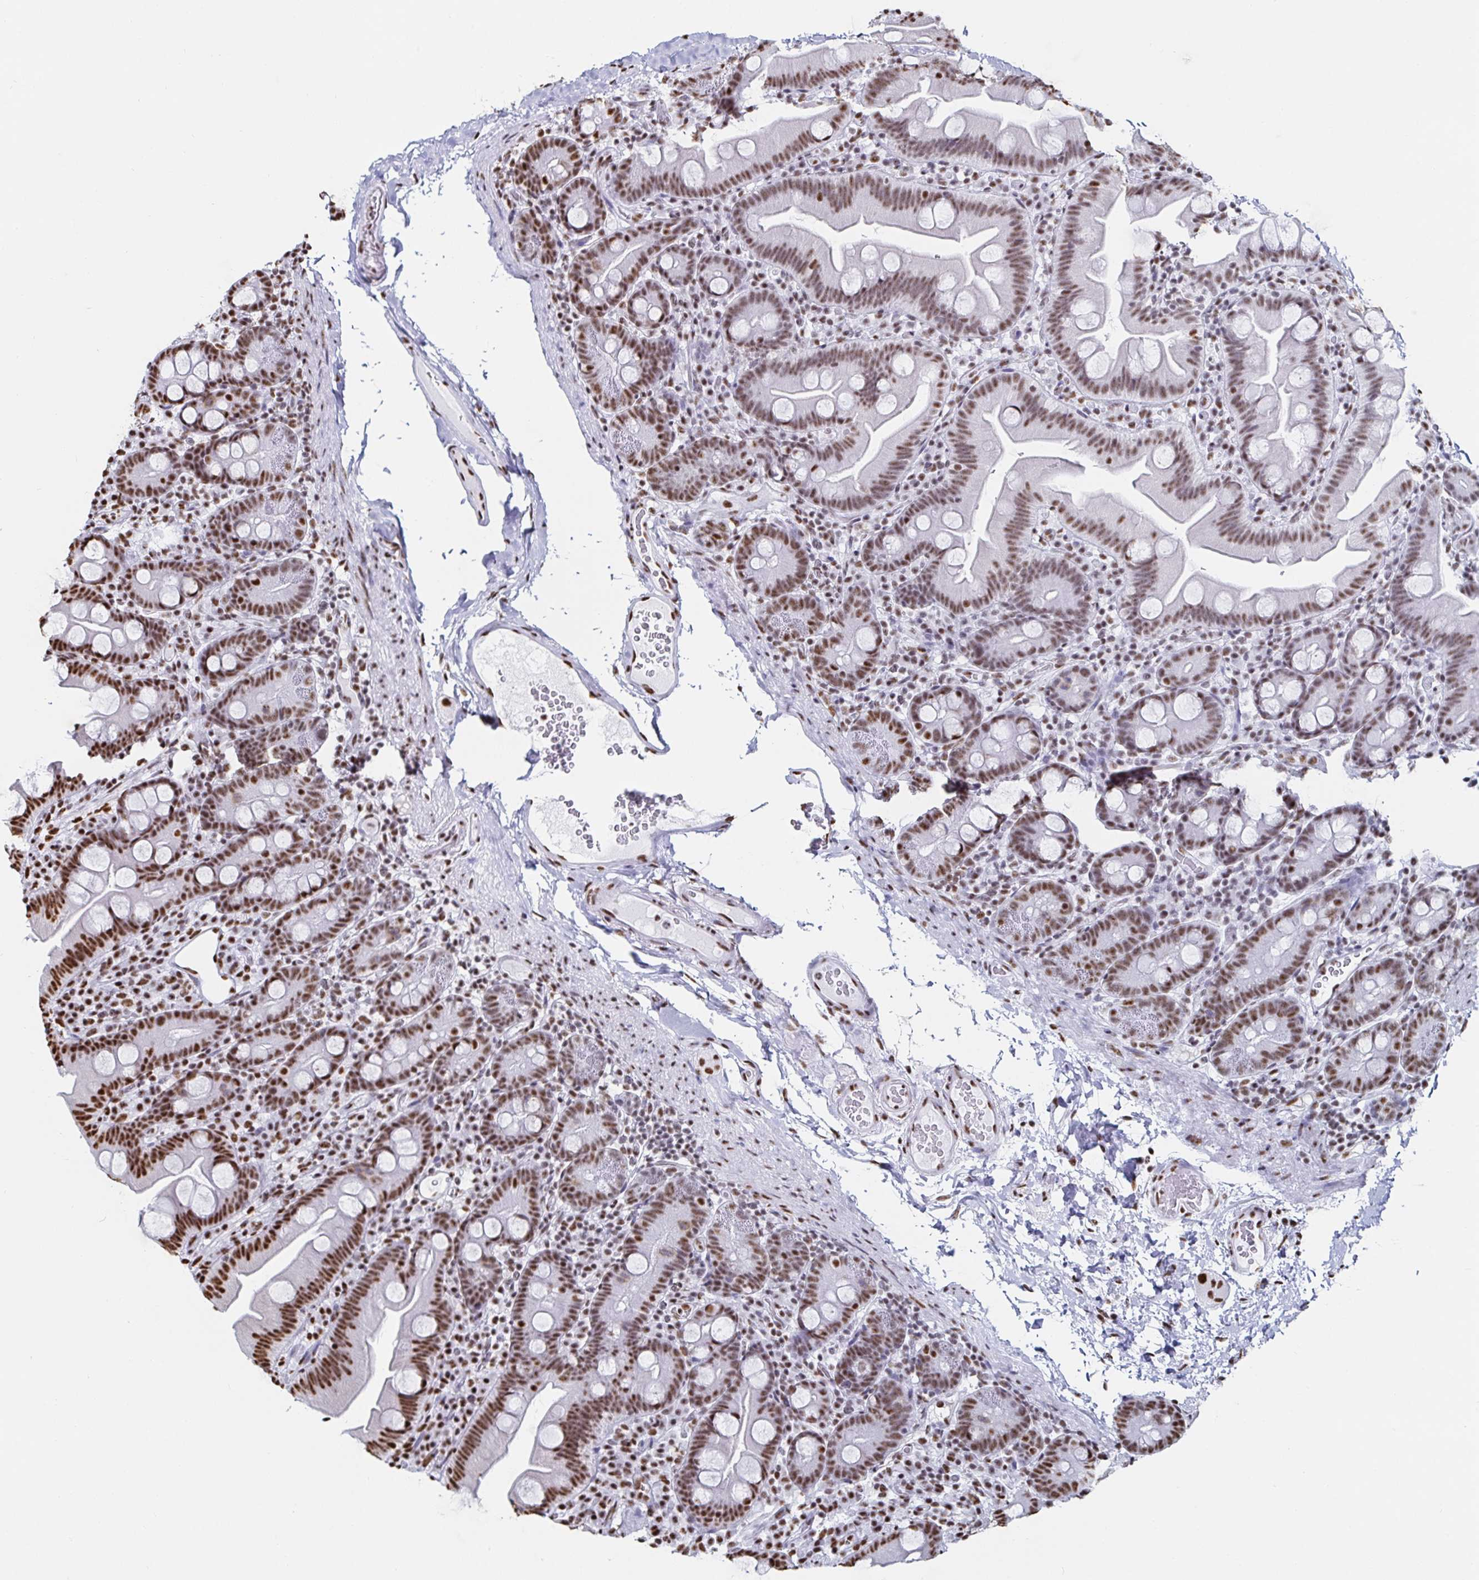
{"staining": {"intensity": "moderate", "quantity": ">75%", "location": "nuclear"}, "tissue": "small intestine", "cell_type": "Glandular cells", "image_type": "normal", "snomed": [{"axis": "morphology", "description": "Normal tissue, NOS"}, {"axis": "topography", "description": "Small intestine"}], "caption": "Normal small intestine was stained to show a protein in brown. There is medium levels of moderate nuclear expression in approximately >75% of glandular cells.", "gene": "DDX39B", "patient": {"sex": "female", "age": 68}}